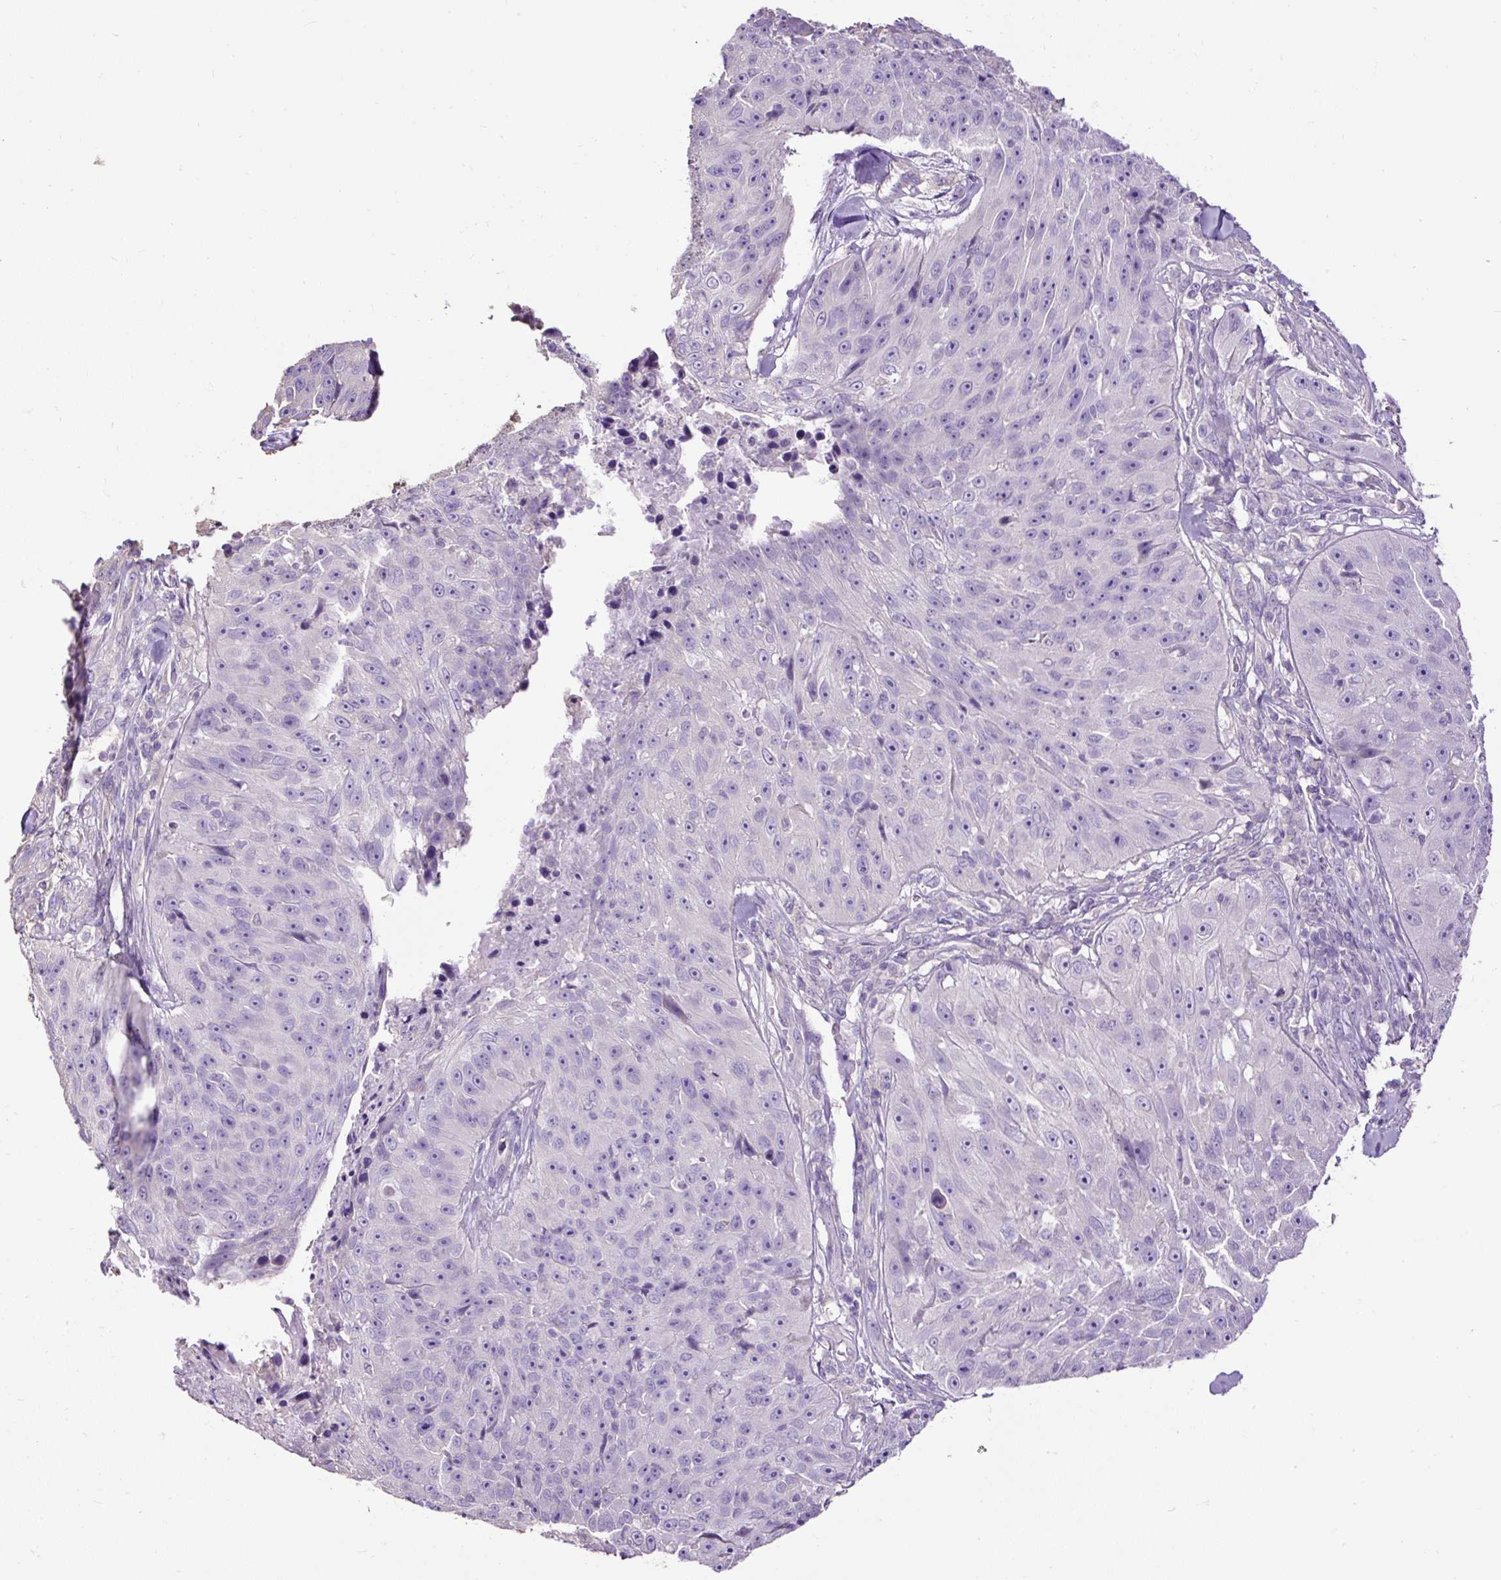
{"staining": {"intensity": "negative", "quantity": "none", "location": "none"}, "tissue": "skin cancer", "cell_type": "Tumor cells", "image_type": "cancer", "snomed": [{"axis": "morphology", "description": "Squamous cell carcinoma, NOS"}, {"axis": "topography", "description": "Skin"}], "caption": "Immunohistochemistry of skin cancer (squamous cell carcinoma) exhibits no staining in tumor cells.", "gene": "PDIA2", "patient": {"sex": "female", "age": 87}}